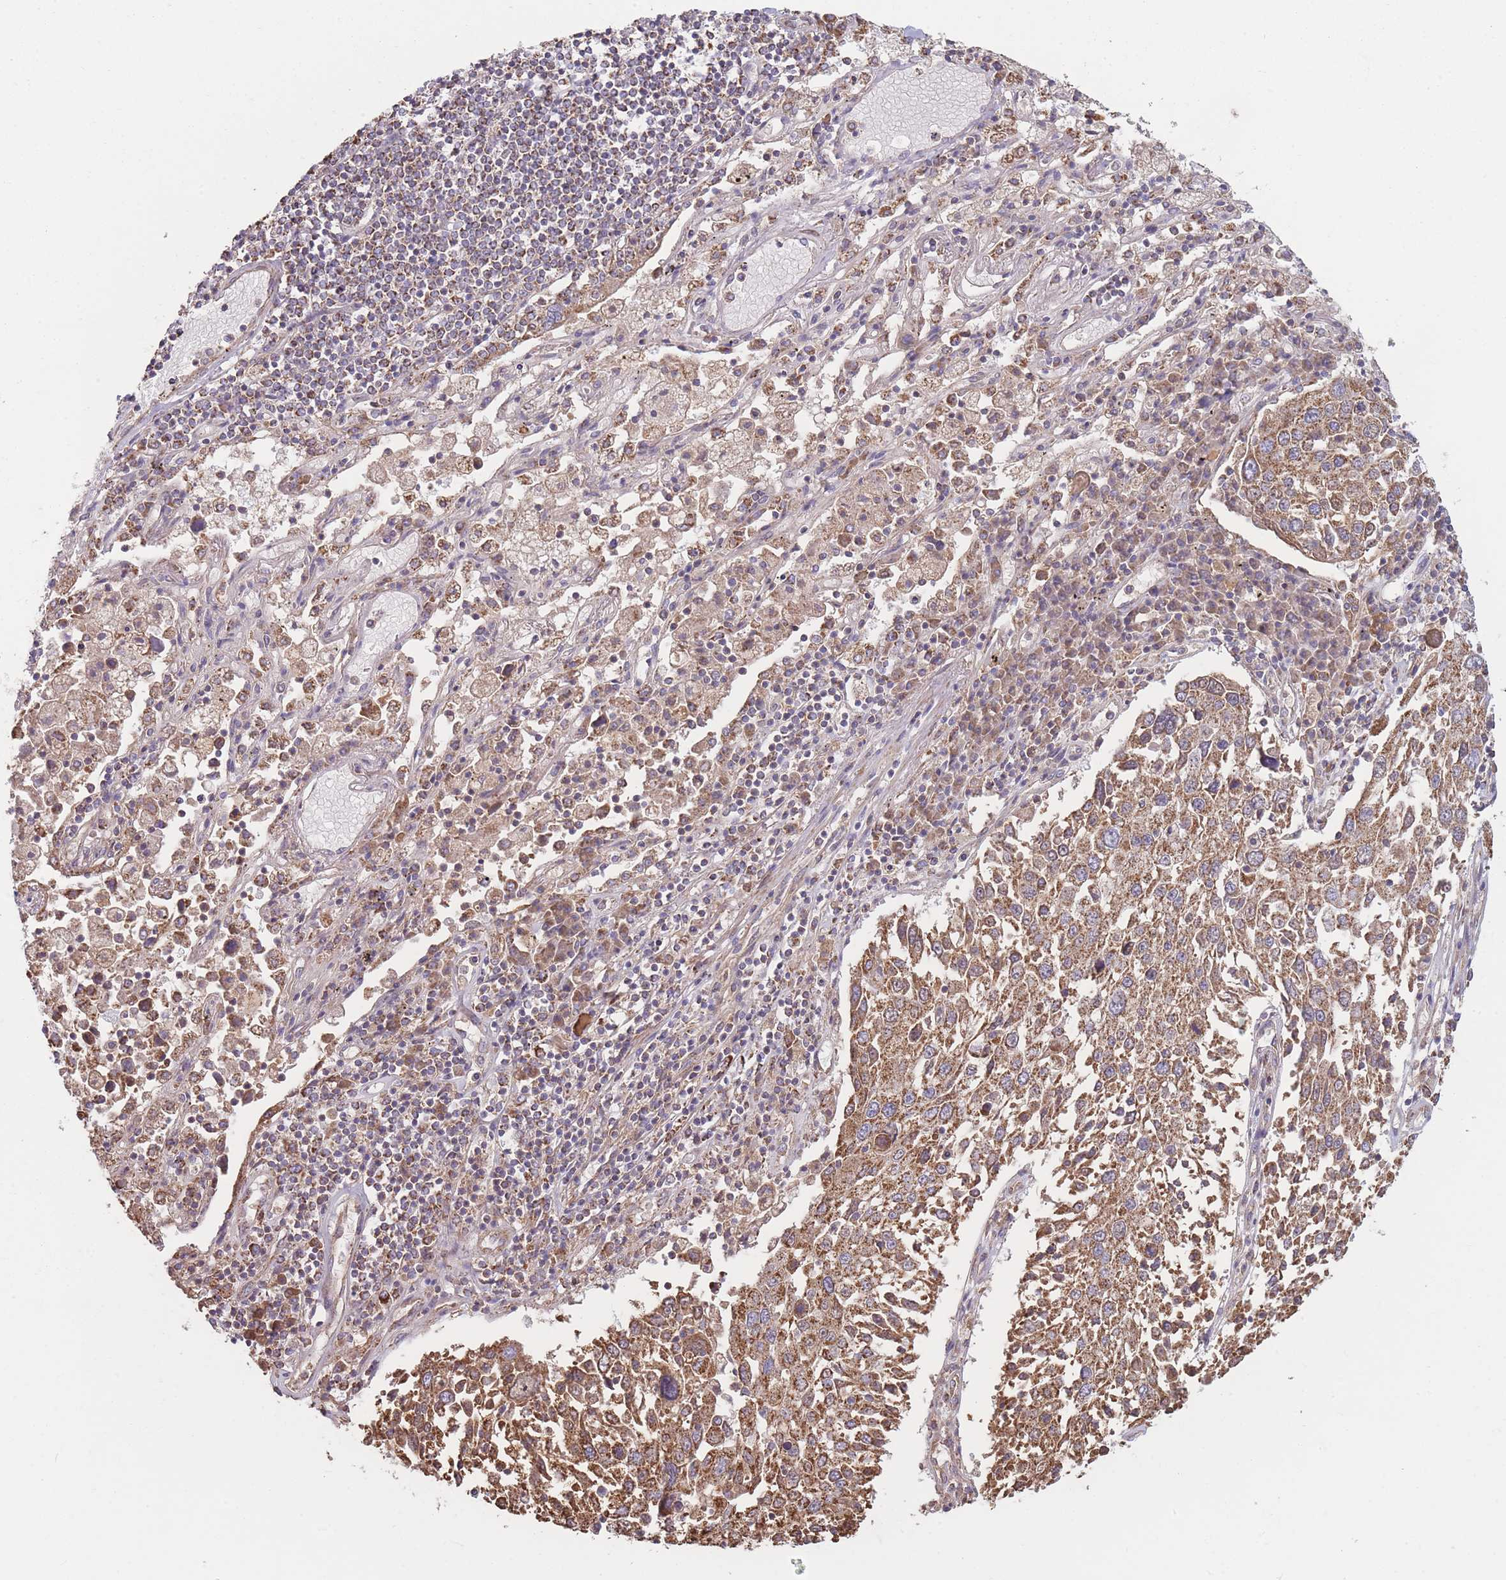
{"staining": {"intensity": "moderate", "quantity": ">75%", "location": "cytoplasmic/membranous"}, "tissue": "lung cancer", "cell_type": "Tumor cells", "image_type": "cancer", "snomed": [{"axis": "morphology", "description": "Squamous cell carcinoma, NOS"}, {"axis": "topography", "description": "Lung"}], "caption": "A histopathology image showing moderate cytoplasmic/membranous positivity in about >75% of tumor cells in squamous cell carcinoma (lung), as visualized by brown immunohistochemical staining.", "gene": "KIF16B", "patient": {"sex": "male", "age": 65}}